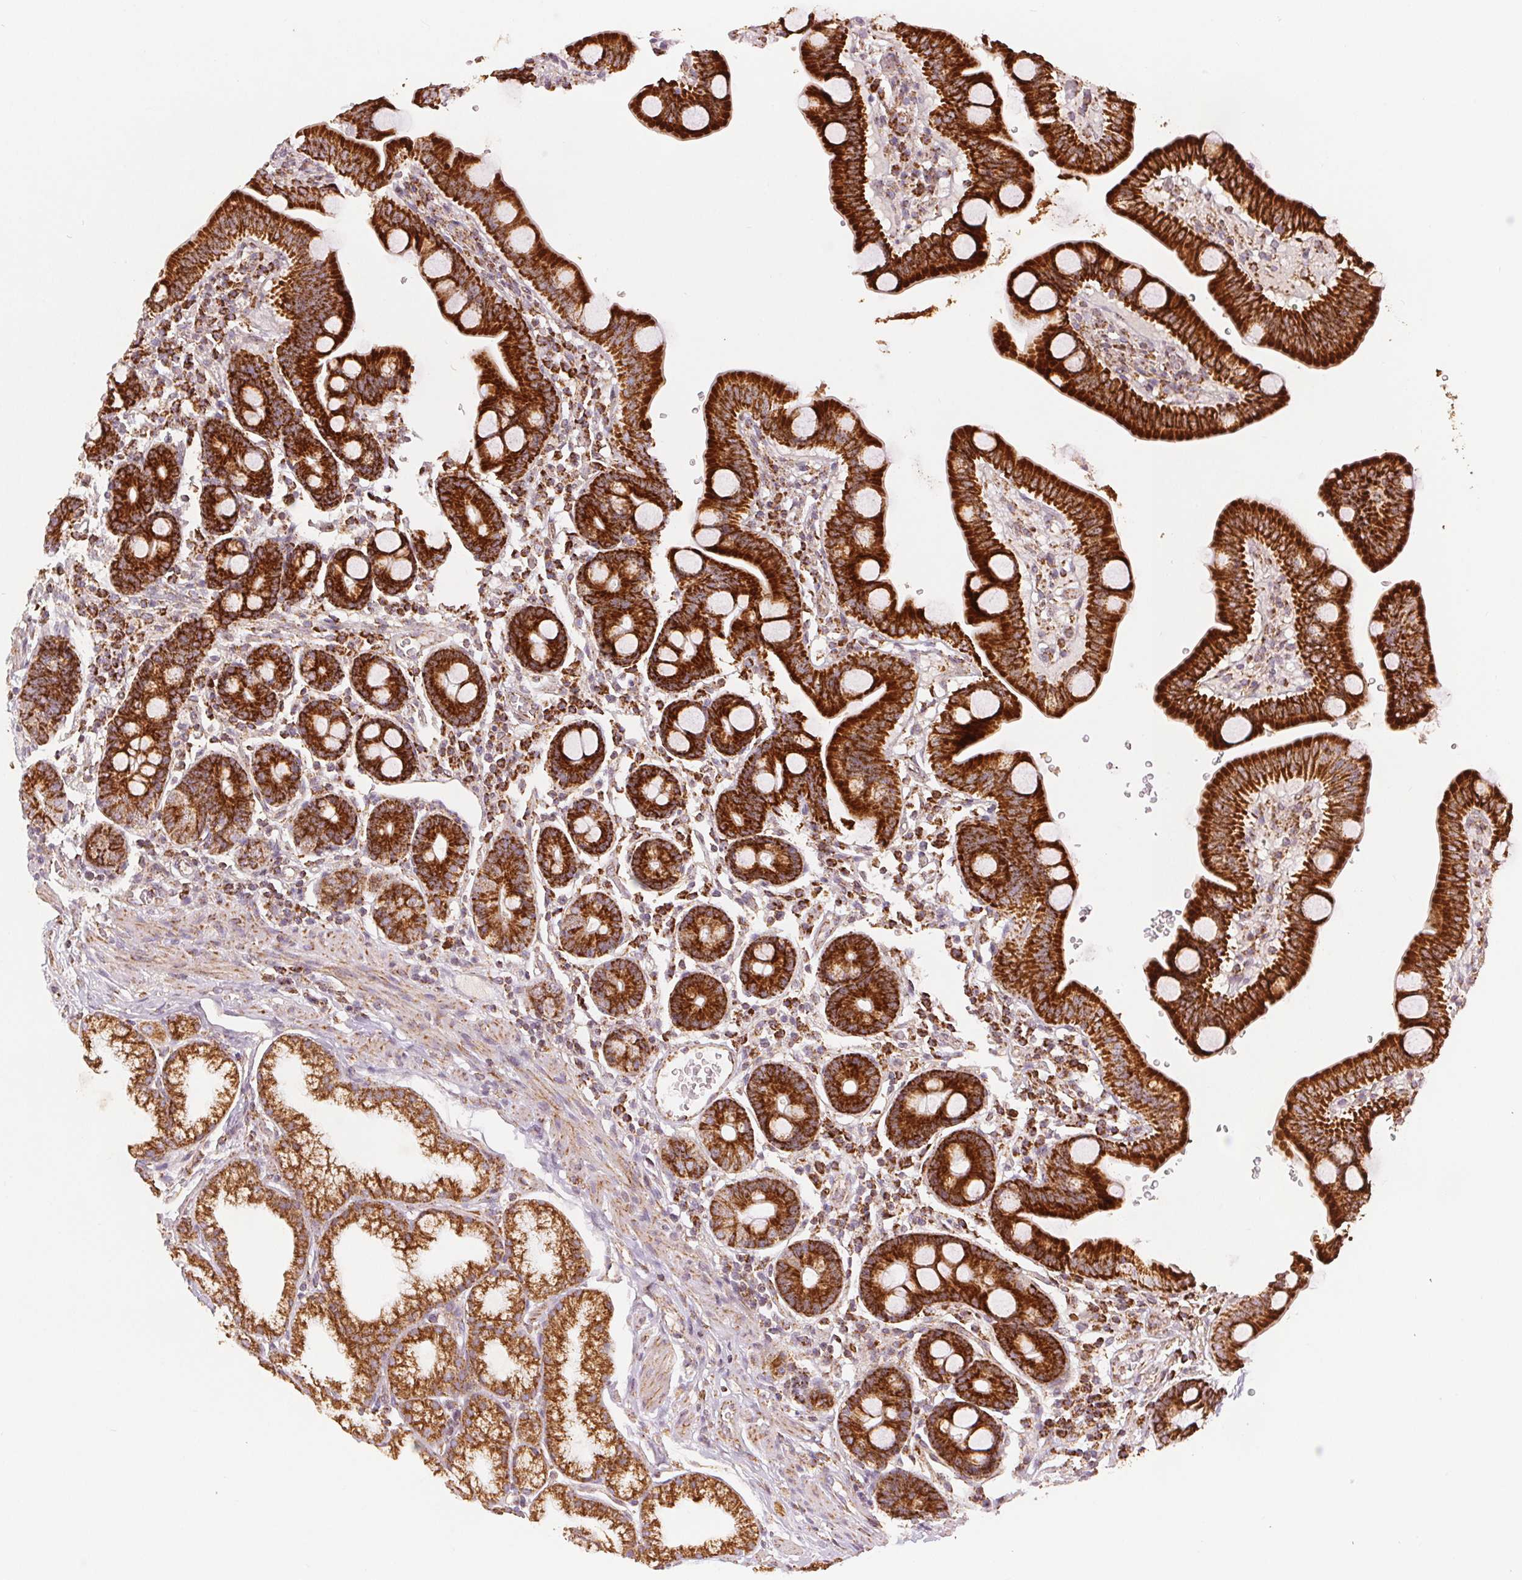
{"staining": {"intensity": "strong", "quantity": ">75%", "location": "cytoplasmic/membranous"}, "tissue": "duodenum", "cell_type": "Glandular cells", "image_type": "normal", "snomed": [{"axis": "morphology", "description": "Normal tissue, NOS"}, {"axis": "topography", "description": "Duodenum"}], "caption": "A brown stain labels strong cytoplasmic/membranous positivity of a protein in glandular cells of normal human duodenum. (brown staining indicates protein expression, while blue staining denotes nuclei).", "gene": "SDHB", "patient": {"sex": "male", "age": 59}}